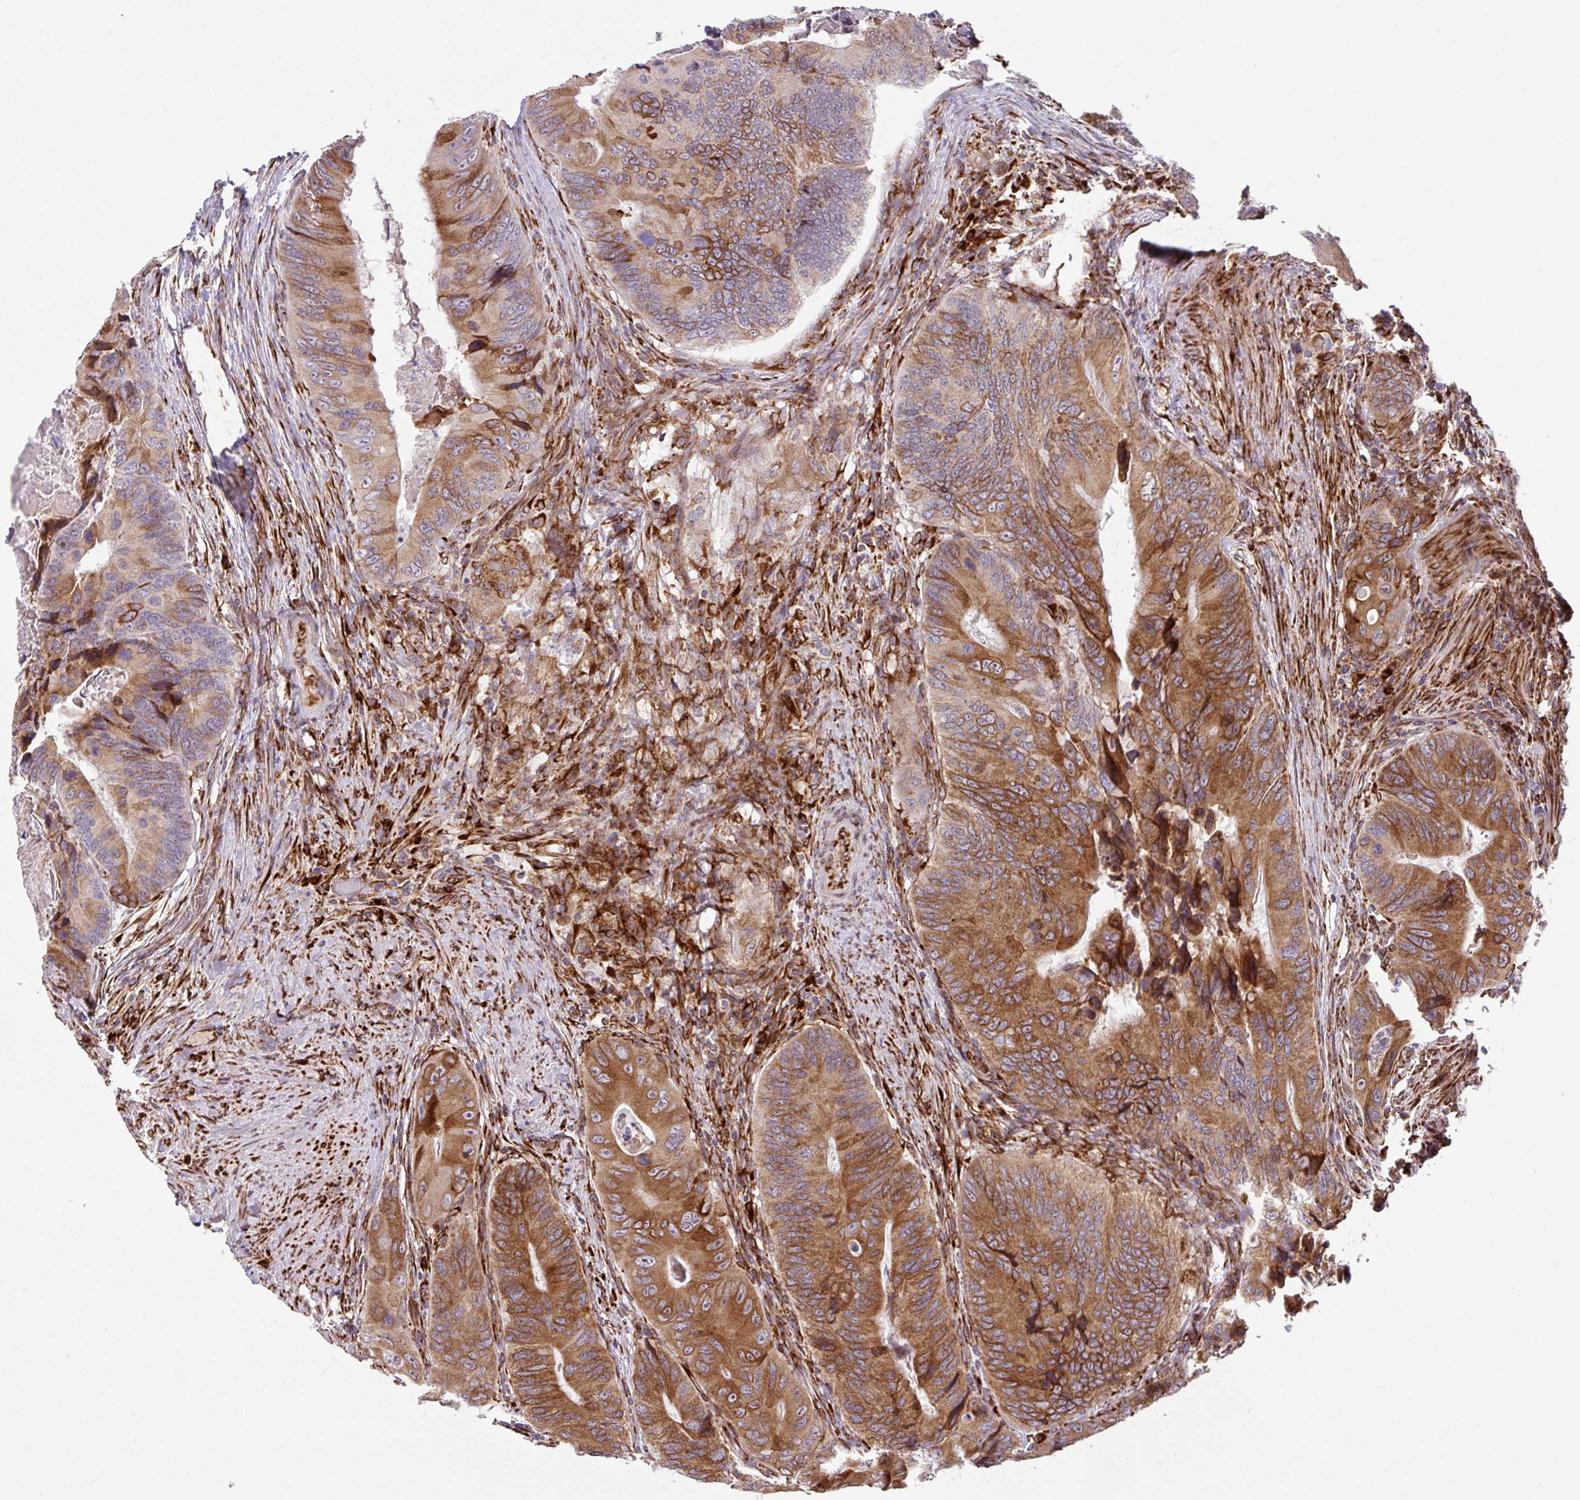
{"staining": {"intensity": "moderate", "quantity": ">75%", "location": "cytoplasmic/membranous"}, "tissue": "colorectal cancer", "cell_type": "Tumor cells", "image_type": "cancer", "snomed": [{"axis": "morphology", "description": "Adenocarcinoma, NOS"}, {"axis": "topography", "description": "Colon"}], "caption": "An immunohistochemistry (IHC) micrograph of tumor tissue is shown. Protein staining in brown labels moderate cytoplasmic/membranous positivity in adenocarcinoma (colorectal) within tumor cells. (brown staining indicates protein expression, while blue staining denotes nuclei).", "gene": "SLC39A7", "patient": {"sex": "male", "age": 84}}